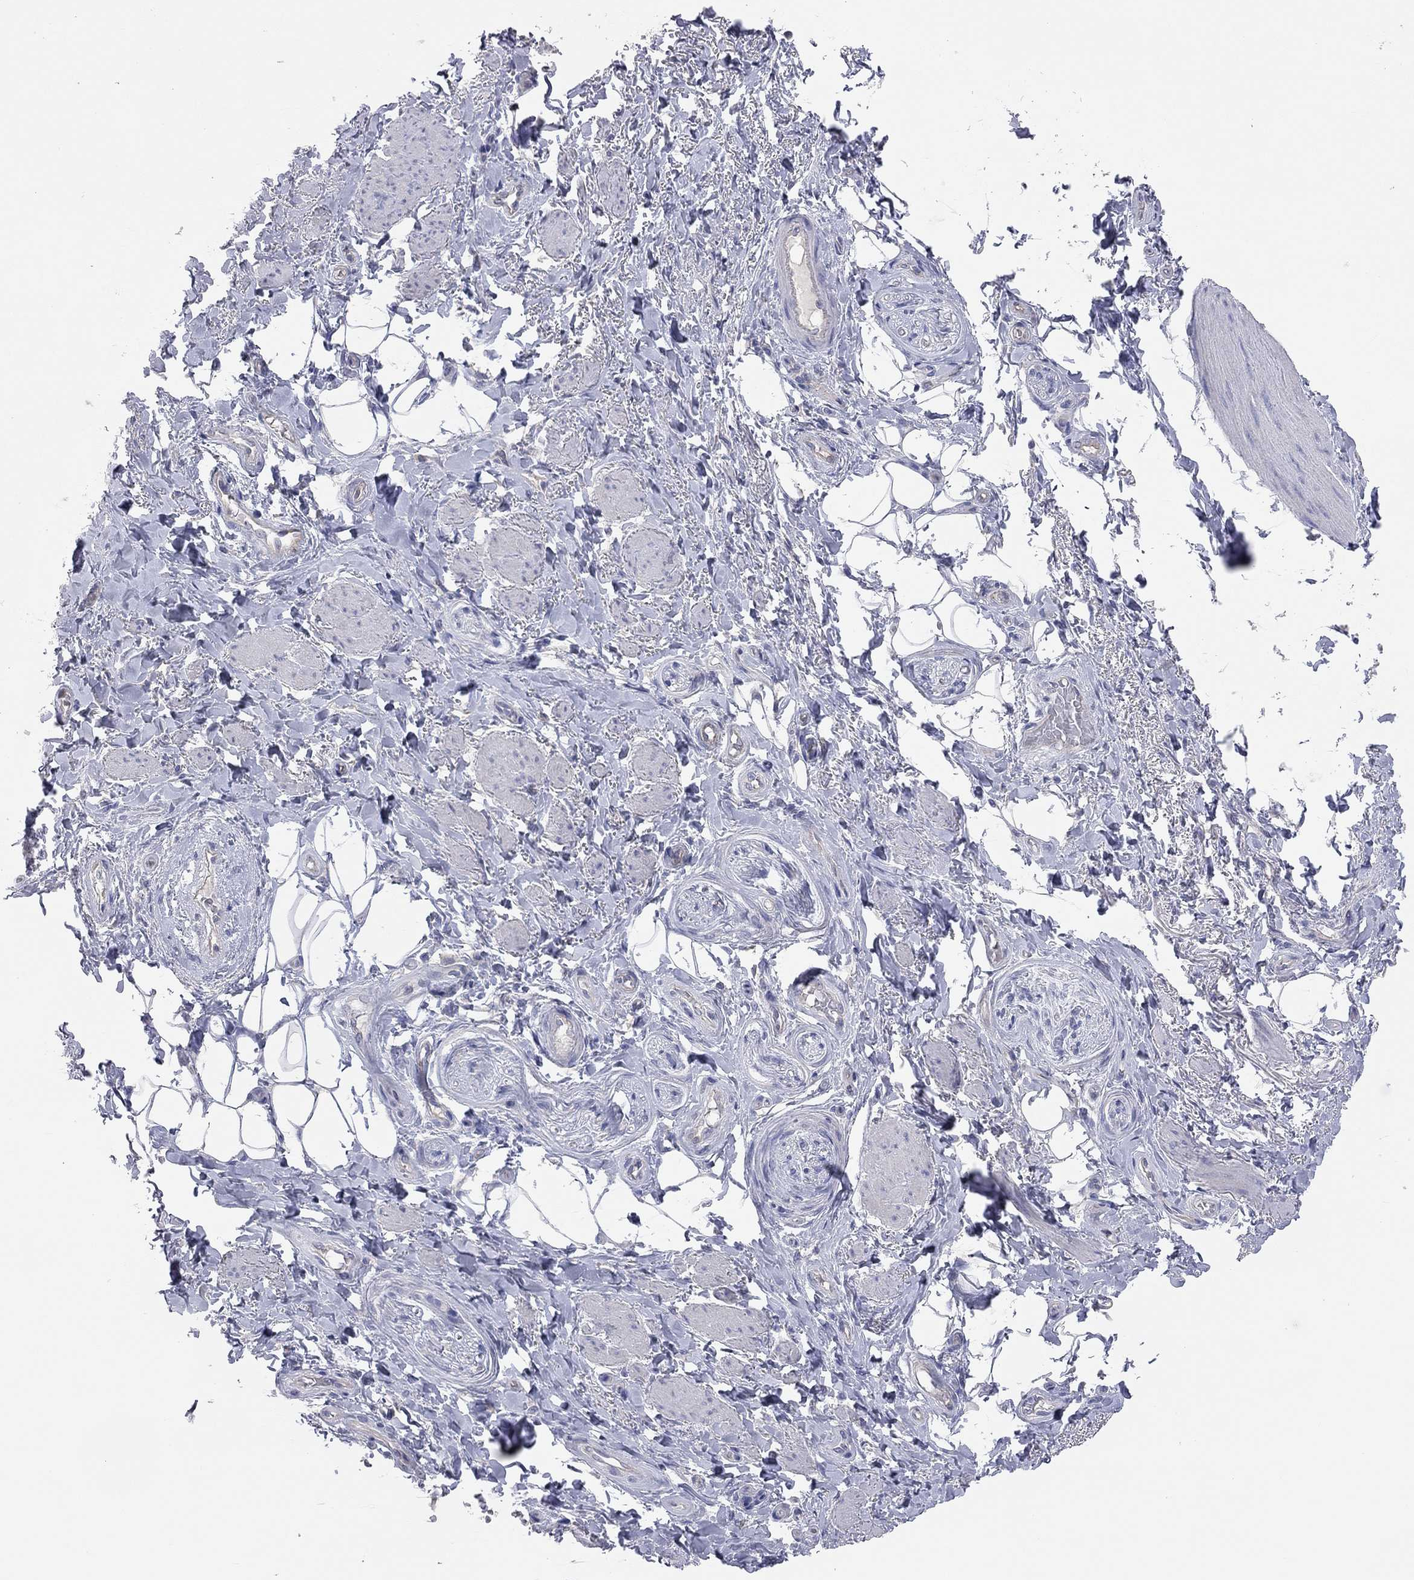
{"staining": {"intensity": "negative", "quantity": "none", "location": "none"}, "tissue": "adipose tissue", "cell_type": "Adipocytes", "image_type": "normal", "snomed": [{"axis": "morphology", "description": "Normal tissue, NOS"}, {"axis": "topography", "description": "Skeletal muscle"}, {"axis": "topography", "description": "Anal"}, {"axis": "topography", "description": "Peripheral nerve tissue"}], "caption": "A high-resolution histopathology image shows IHC staining of unremarkable adipose tissue, which displays no significant expression in adipocytes.", "gene": "KCNB1", "patient": {"sex": "male", "age": 53}}